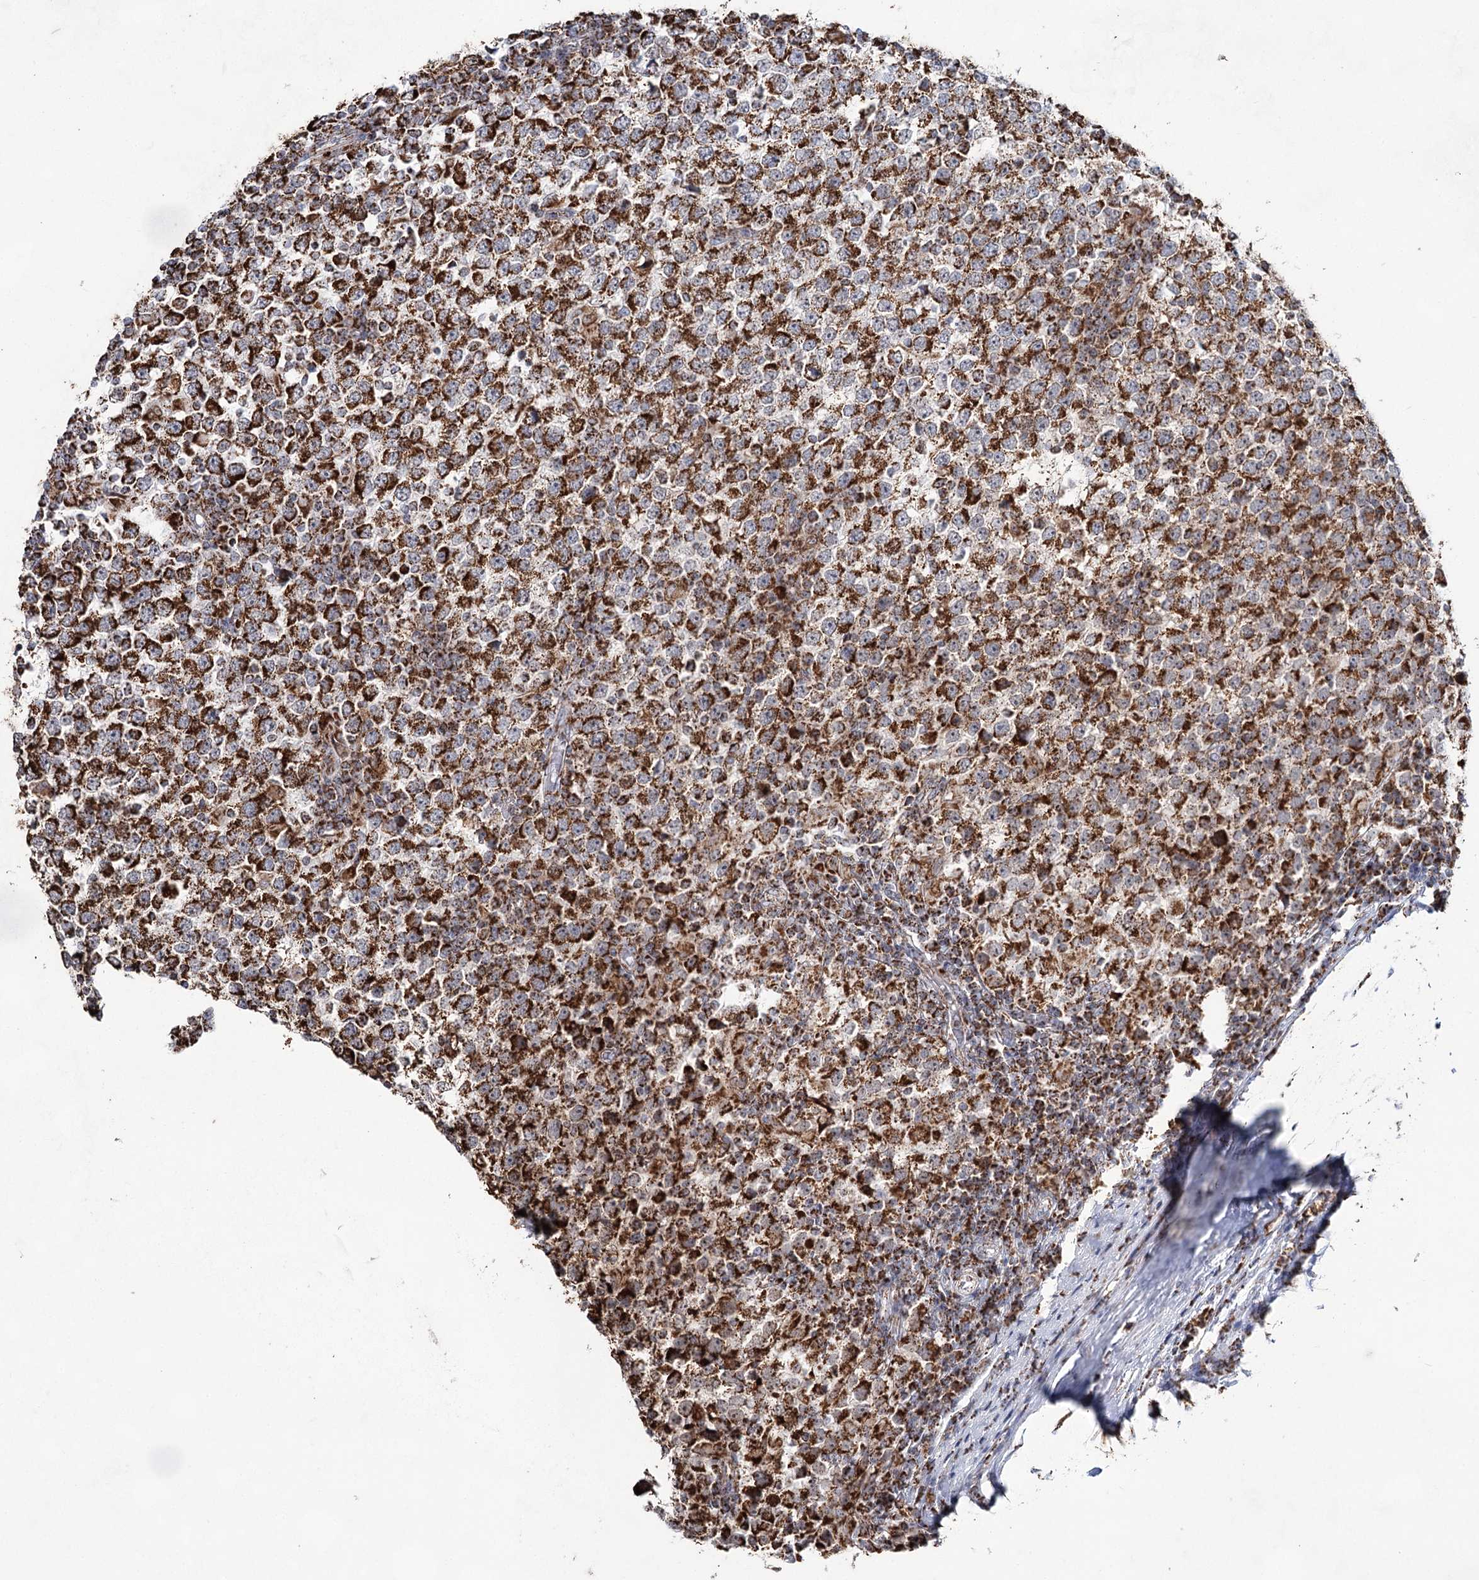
{"staining": {"intensity": "strong", "quantity": ">75%", "location": "cytoplasmic/membranous"}, "tissue": "testis cancer", "cell_type": "Tumor cells", "image_type": "cancer", "snomed": [{"axis": "morphology", "description": "Seminoma, NOS"}, {"axis": "topography", "description": "Testis"}], "caption": "About >75% of tumor cells in human testis seminoma demonstrate strong cytoplasmic/membranous protein positivity as visualized by brown immunohistochemical staining.", "gene": "CWF19L1", "patient": {"sex": "male", "age": 65}}